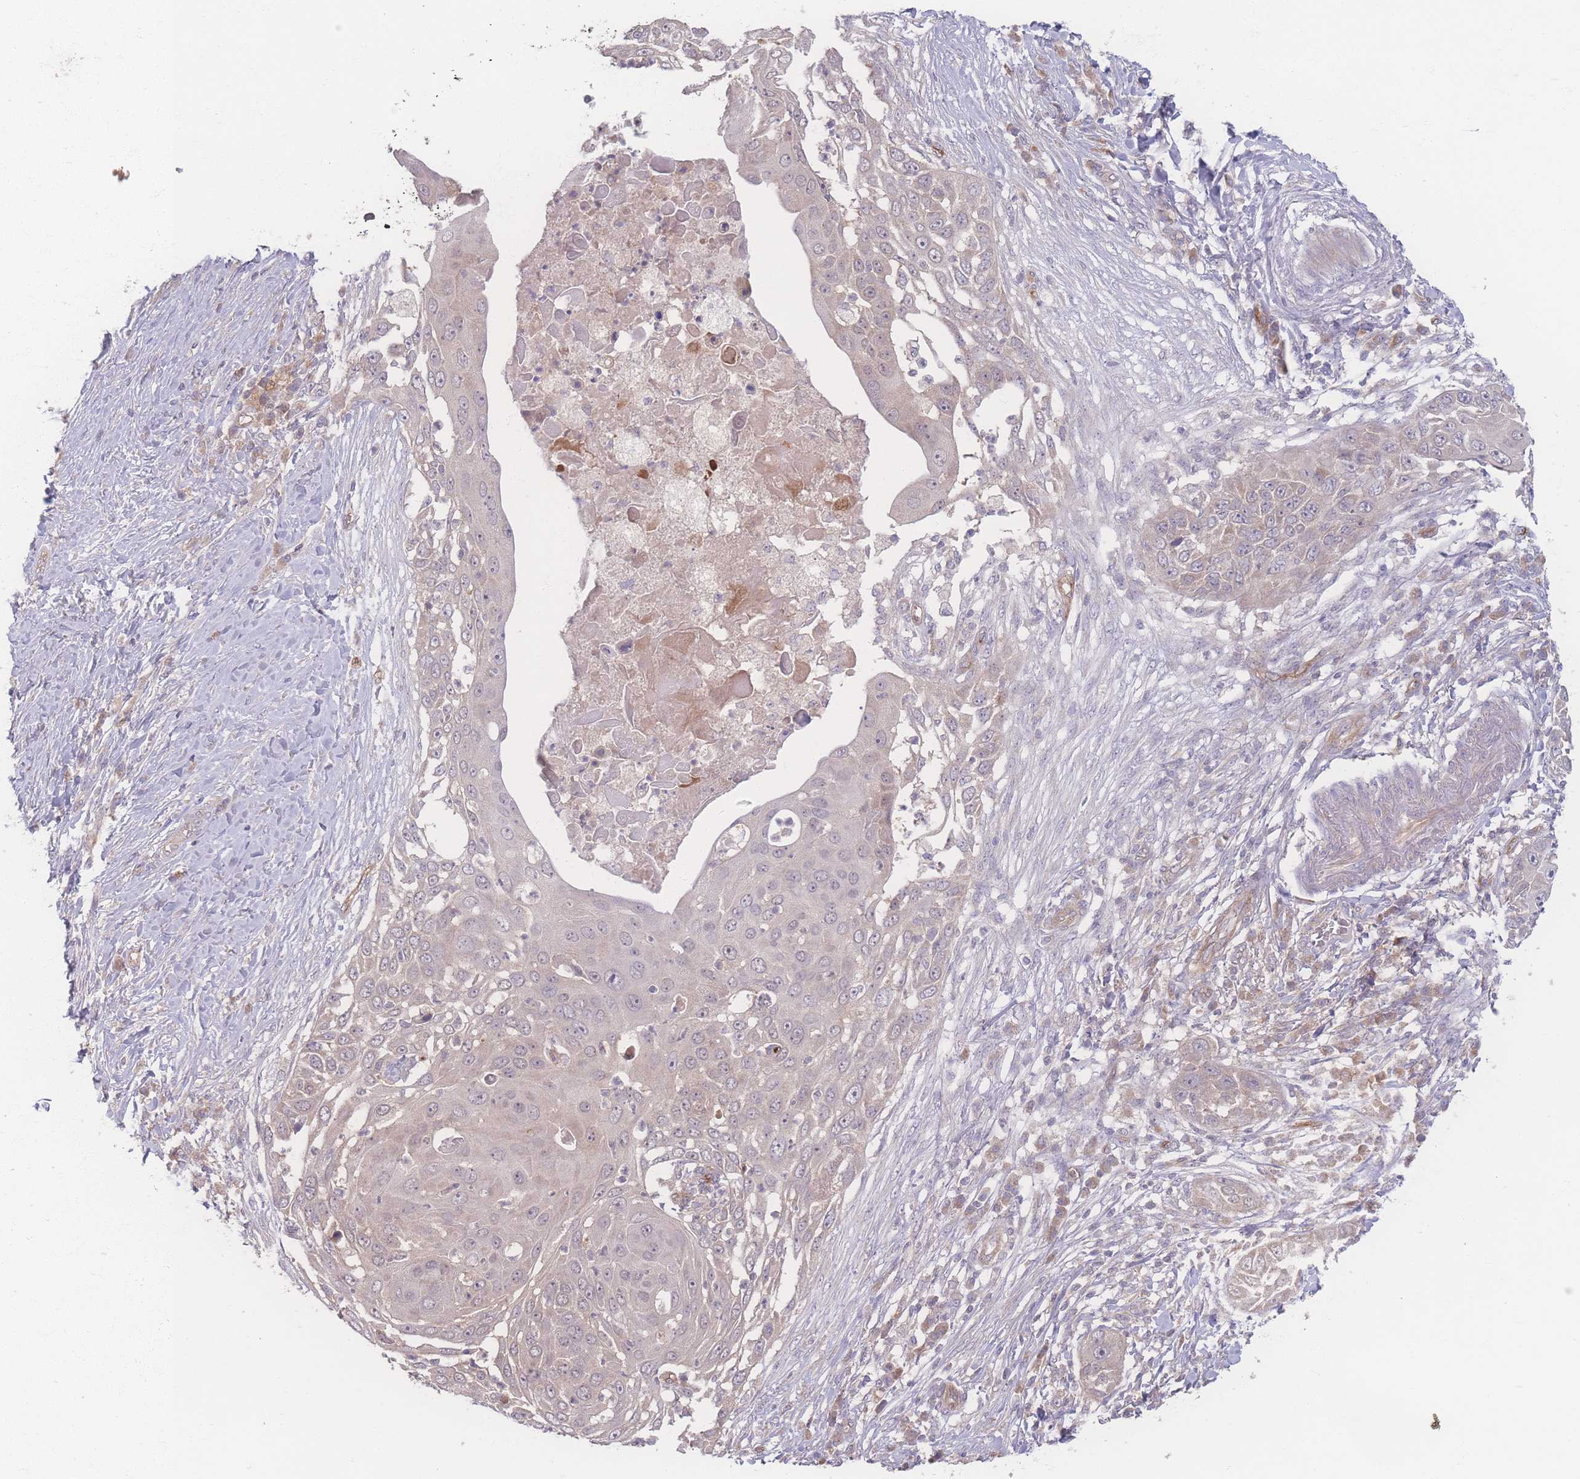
{"staining": {"intensity": "weak", "quantity": "<25%", "location": "cytoplasmic/membranous"}, "tissue": "skin cancer", "cell_type": "Tumor cells", "image_type": "cancer", "snomed": [{"axis": "morphology", "description": "Squamous cell carcinoma, NOS"}, {"axis": "topography", "description": "Skin"}], "caption": "Immunohistochemistry micrograph of skin squamous cell carcinoma stained for a protein (brown), which exhibits no staining in tumor cells.", "gene": "INSR", "patient": {"sex": "female", "age": 44}}